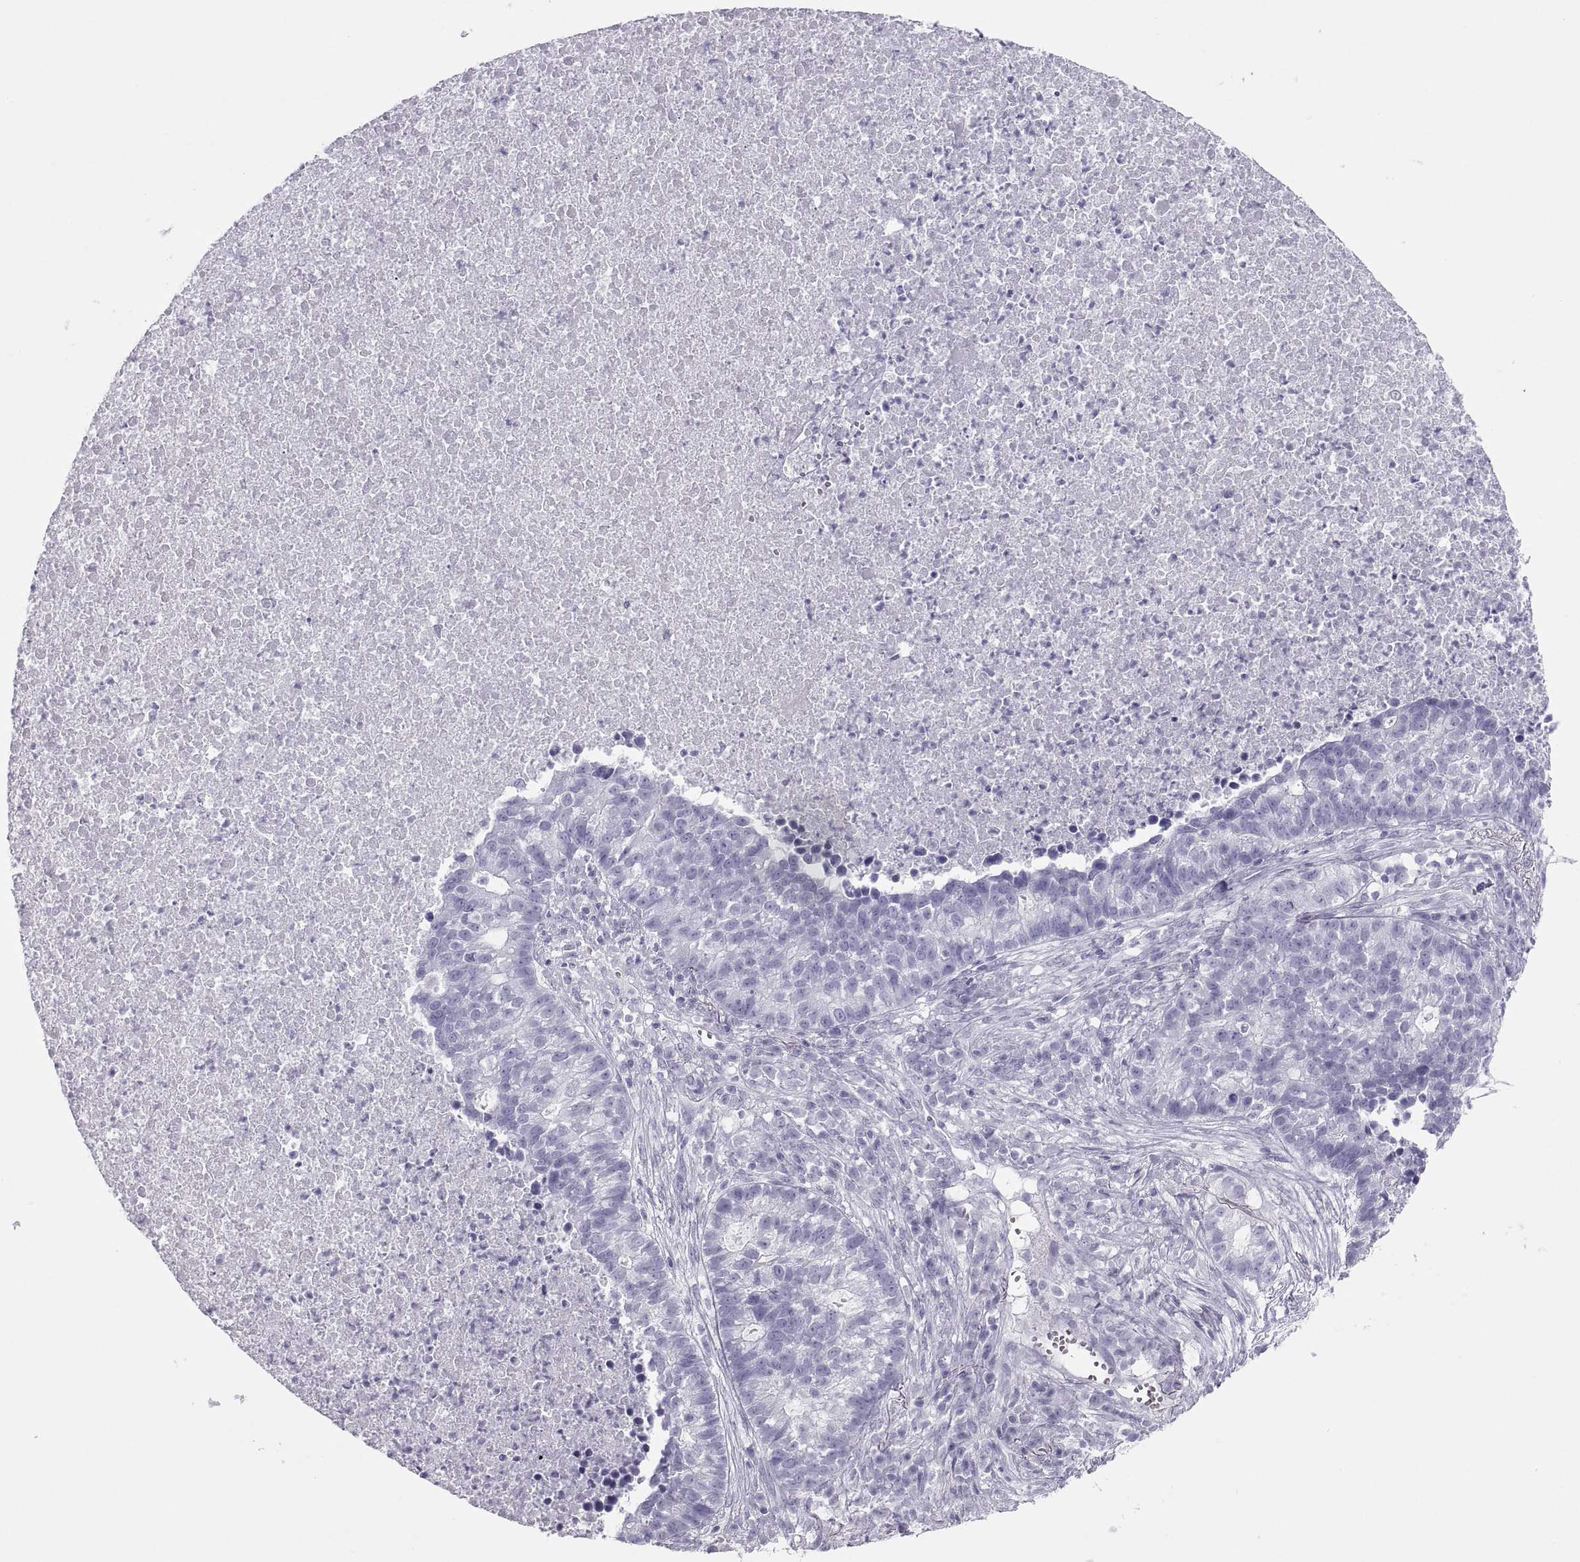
{"staining": {"intensity": "negative", "quantity": "none", "location": "none"}, "tissue": "lung cancer", "cell_type": "Tumor cells", "image_type": "cancer", "snomed": [{"axis": "morphology", "description": "Adenocarcinoma, NOS"}, {"axis": "topography", "description": "Lung"}], "caption": "An immunohistochemistry (IHC) histopathology image of adenocarcinoma (lung) is shown. There is no staining in tumor cells of adenocarcinoma (lung).", "gene": "SEMG1", "patient": {"sex": "male", "age": 57}}